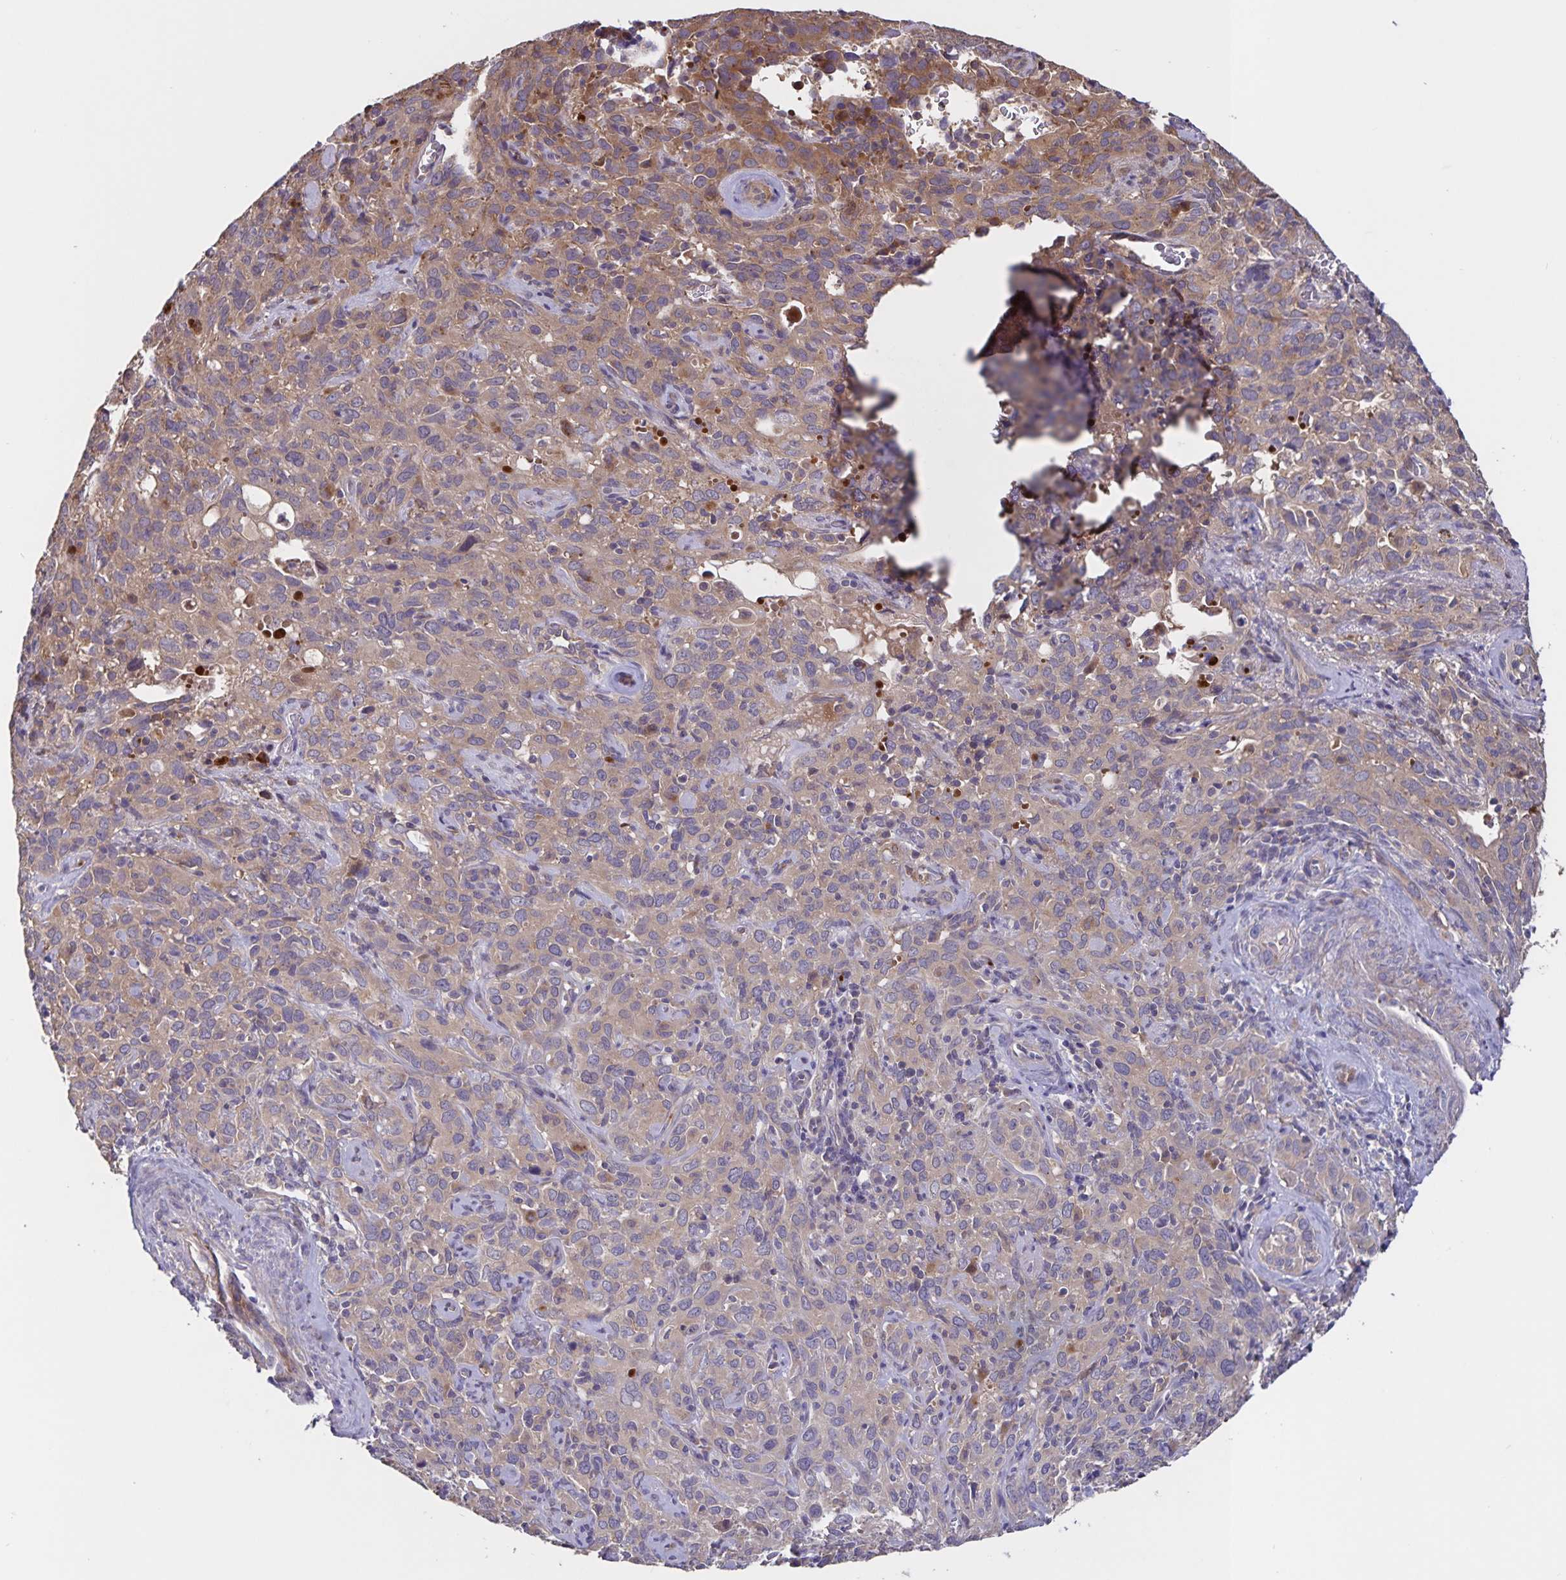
{"staining": {"intensity": "weak", "quantity": "25%-75%", "location": "cytoplasmic/membranous"}, "tissue": "cervical cancer", "cell_type": "Tumor cells", "image_type": "cancer", "snomed": [{"axis": "morphology", "description": "Normal tissue, NOS"}, {"axis": "morphology", "description": "Squamous cell carcinoma, NOS"}, {"axis": "topography", "description": "Cervix"}], "caption": "About 25%-75% of tumor cells in cervical squamous cell carcinoma demonstrate weak cytoplasmic/membranous protein staining as visualized by brown immunohistochemical staining.", "gene": "FBXL16", "patient": {"sex": "female", "age": 51}}